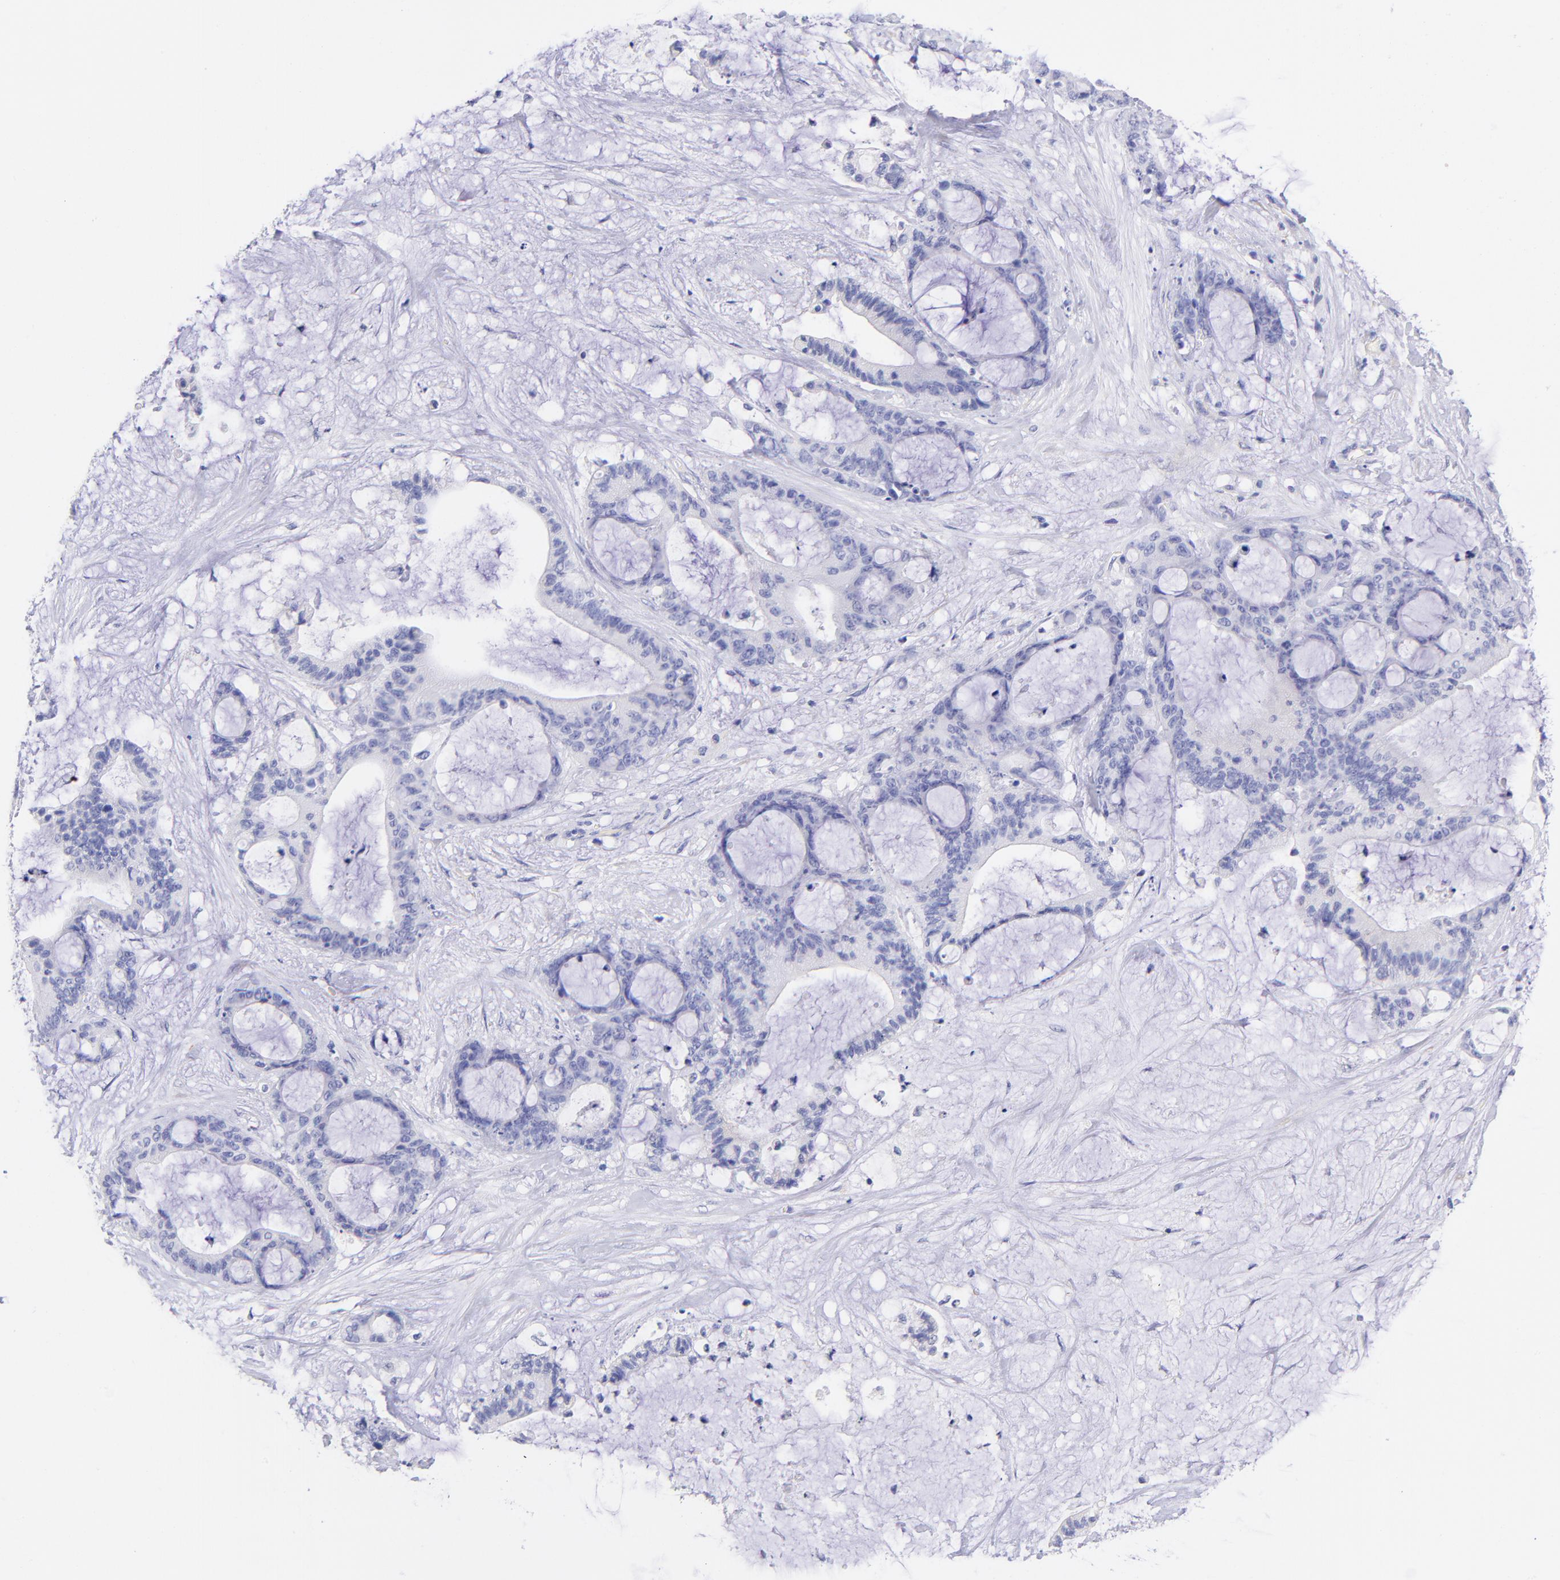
{"staining": {"intensity": "negative", "quantity": "none", "location": "none"}, "tissue": "liver cancer", "cell_type": "Tumor cells", "image_type": "cancer", "snomed": [{"axis": "morphology", "description": "Cholangiocarcinoma"}, {"axis": "topography", "description": "Liver"}], "caption": "DAB immunohistochemical staining of liver cancer (cholangiocarcinoma) shows no significant positivity in tumor cells. (DAB IHC with hematoxylin counter stain).", "gene": "RAB3B", "patient": {"sex": "female", "age": 73}}